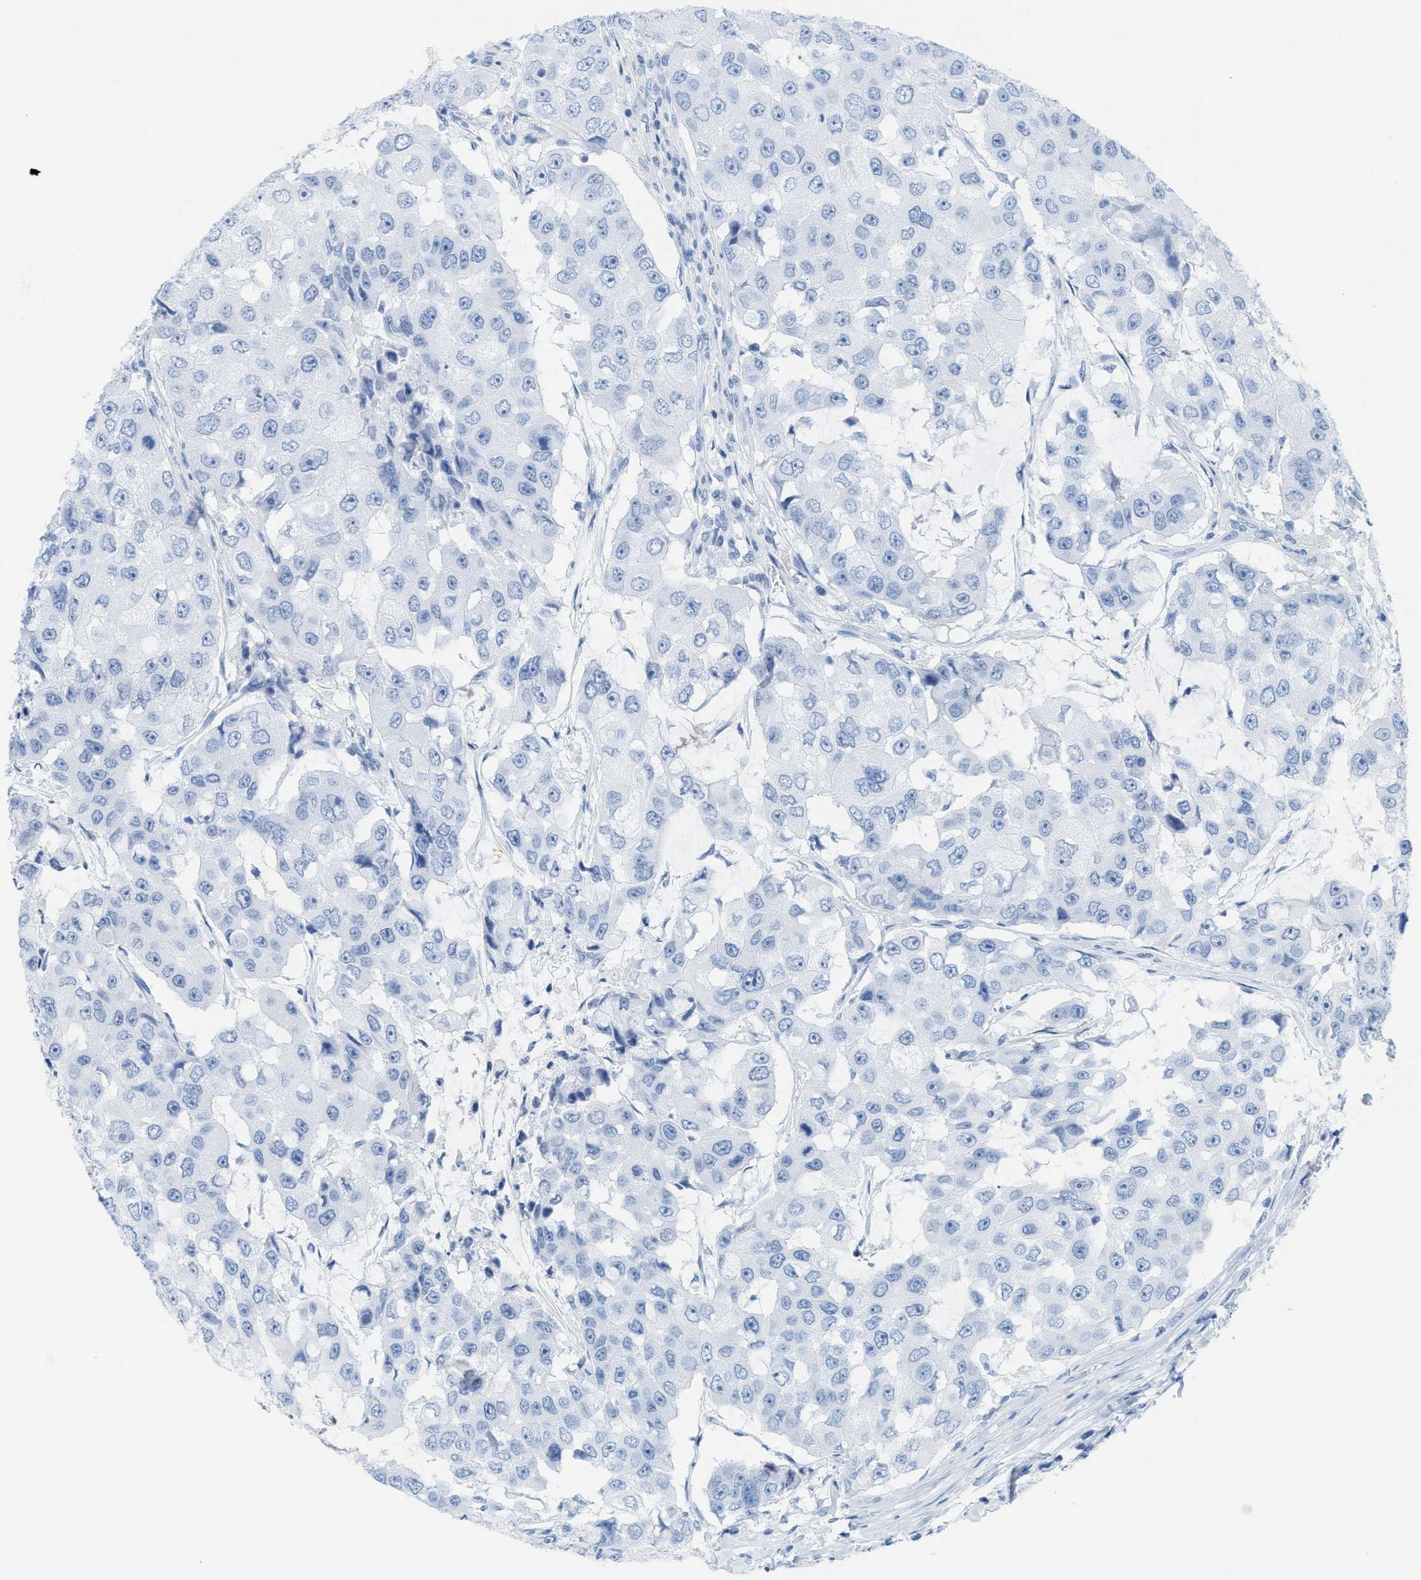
{"staining": {"intensity": "negative", "quantity": "none", "location": "none"}, "tissue": "breast cancer", "cell_type": "Tumor cells", "image_type": "cancer", "snomed": [{"axis": "morphology", "description": "Duct carcinoma"}, {"axis": "topography", "description": "Breast"}], "caption": "This is a micrograph of immunohistochemistry staining of breast cancer (invasive ductal carcinoma), which shows no expression in tumor cells.", "gene": "ASGR1", "patient": {"sex": "female", "age": 27}}